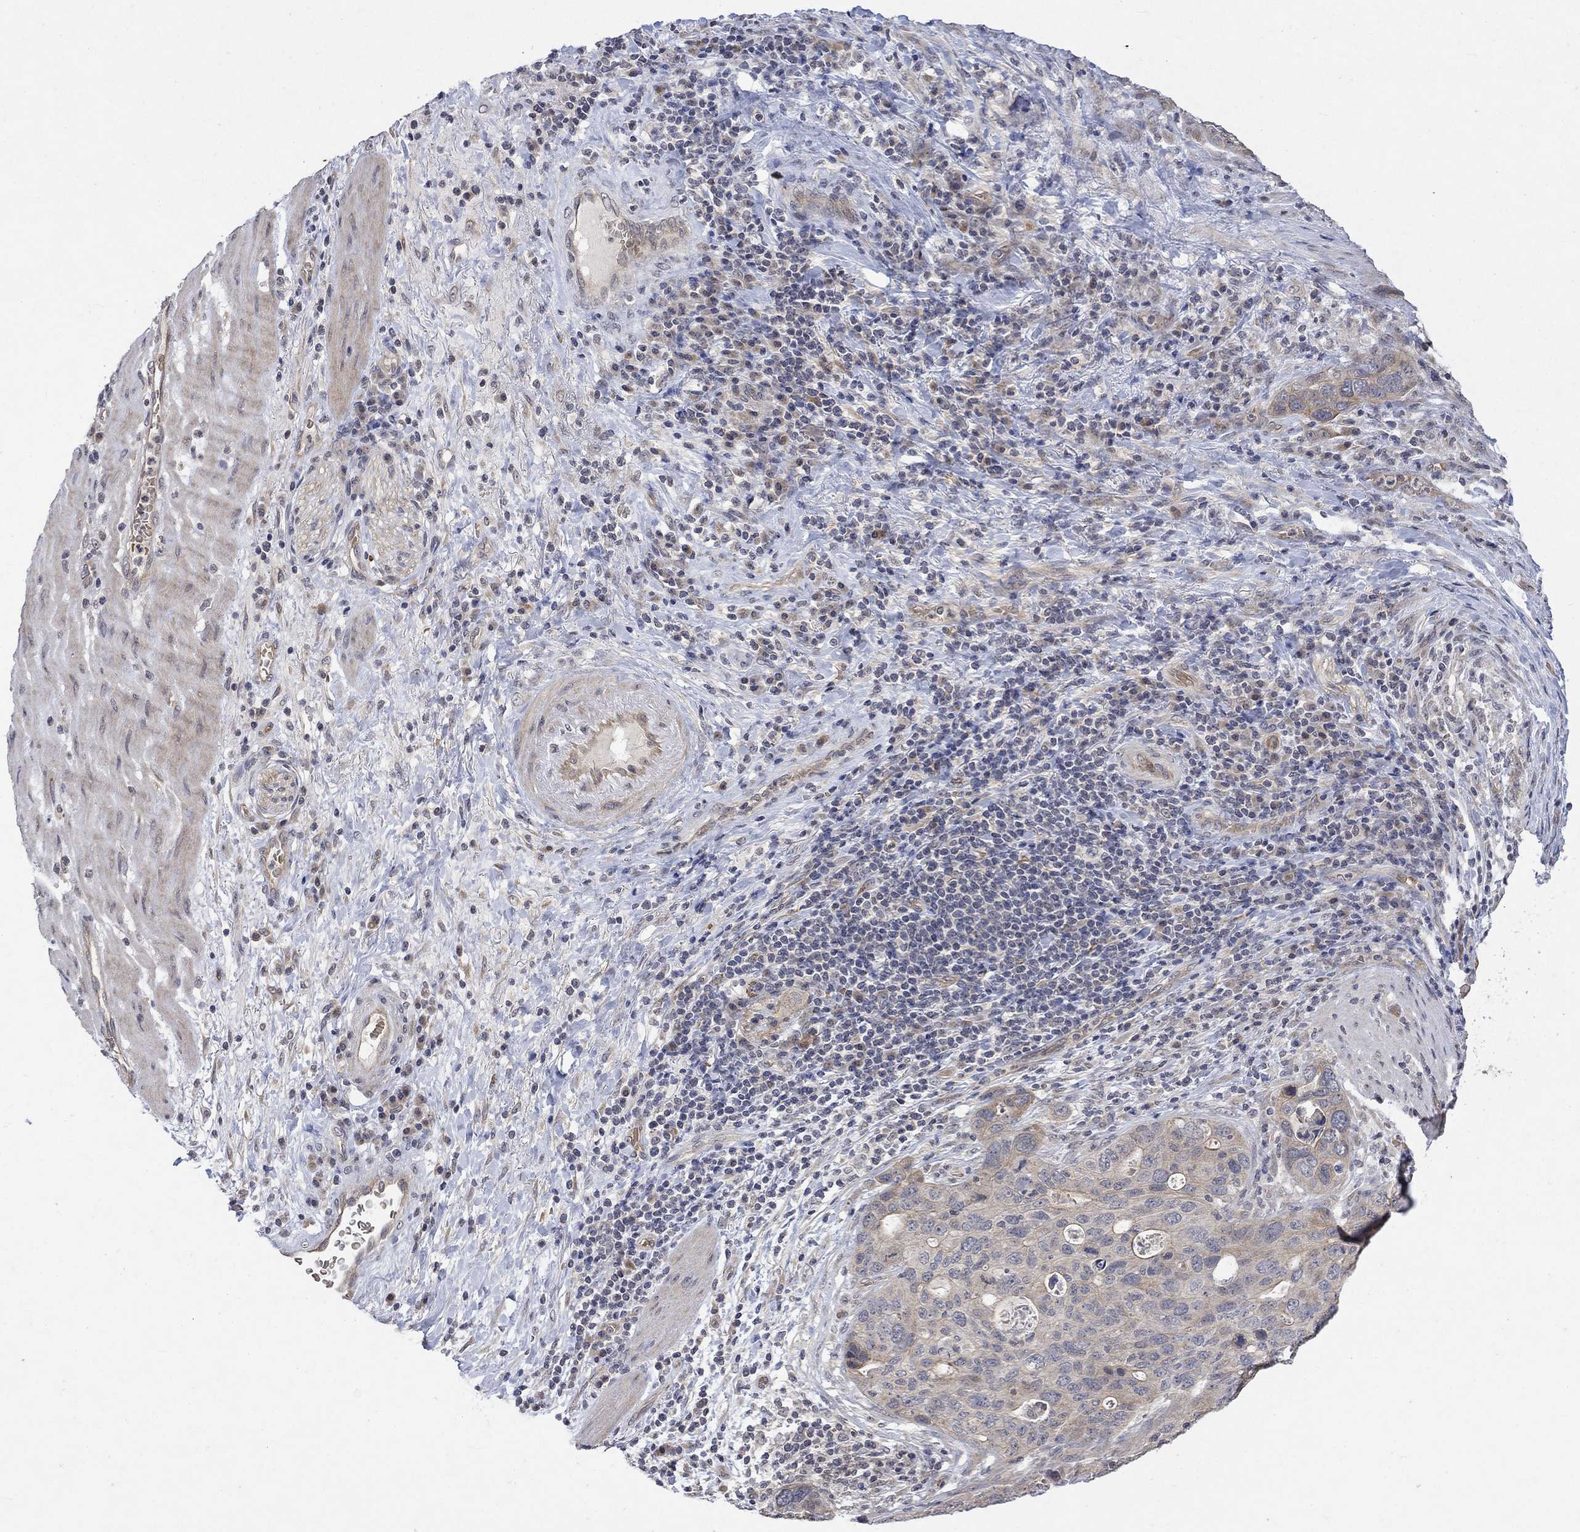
{"staining": {"intensity": "moderate", "quantity": "<25%", "location": "cytoplasmic/membranous"}, "tissue": "stomach cancer", "cell_type": "Tumor cells", "image_type": "cancer", "snomed": [{"axis": "morphology", "description": "Adenocarcinoma, NOS"}, {"axis": "topography", "description": "Stomach"}], "caption": "Immunohistochemistry (IHC) (DAB (3,3'-diaminobenzidine)) staining of human stomach cancer shows moderate cytoplasmic/membranous protein staining in approximately <25% of tumor cells.", "gene": "GRIN2D", "patient": {"sex": "male", "age": 54}}